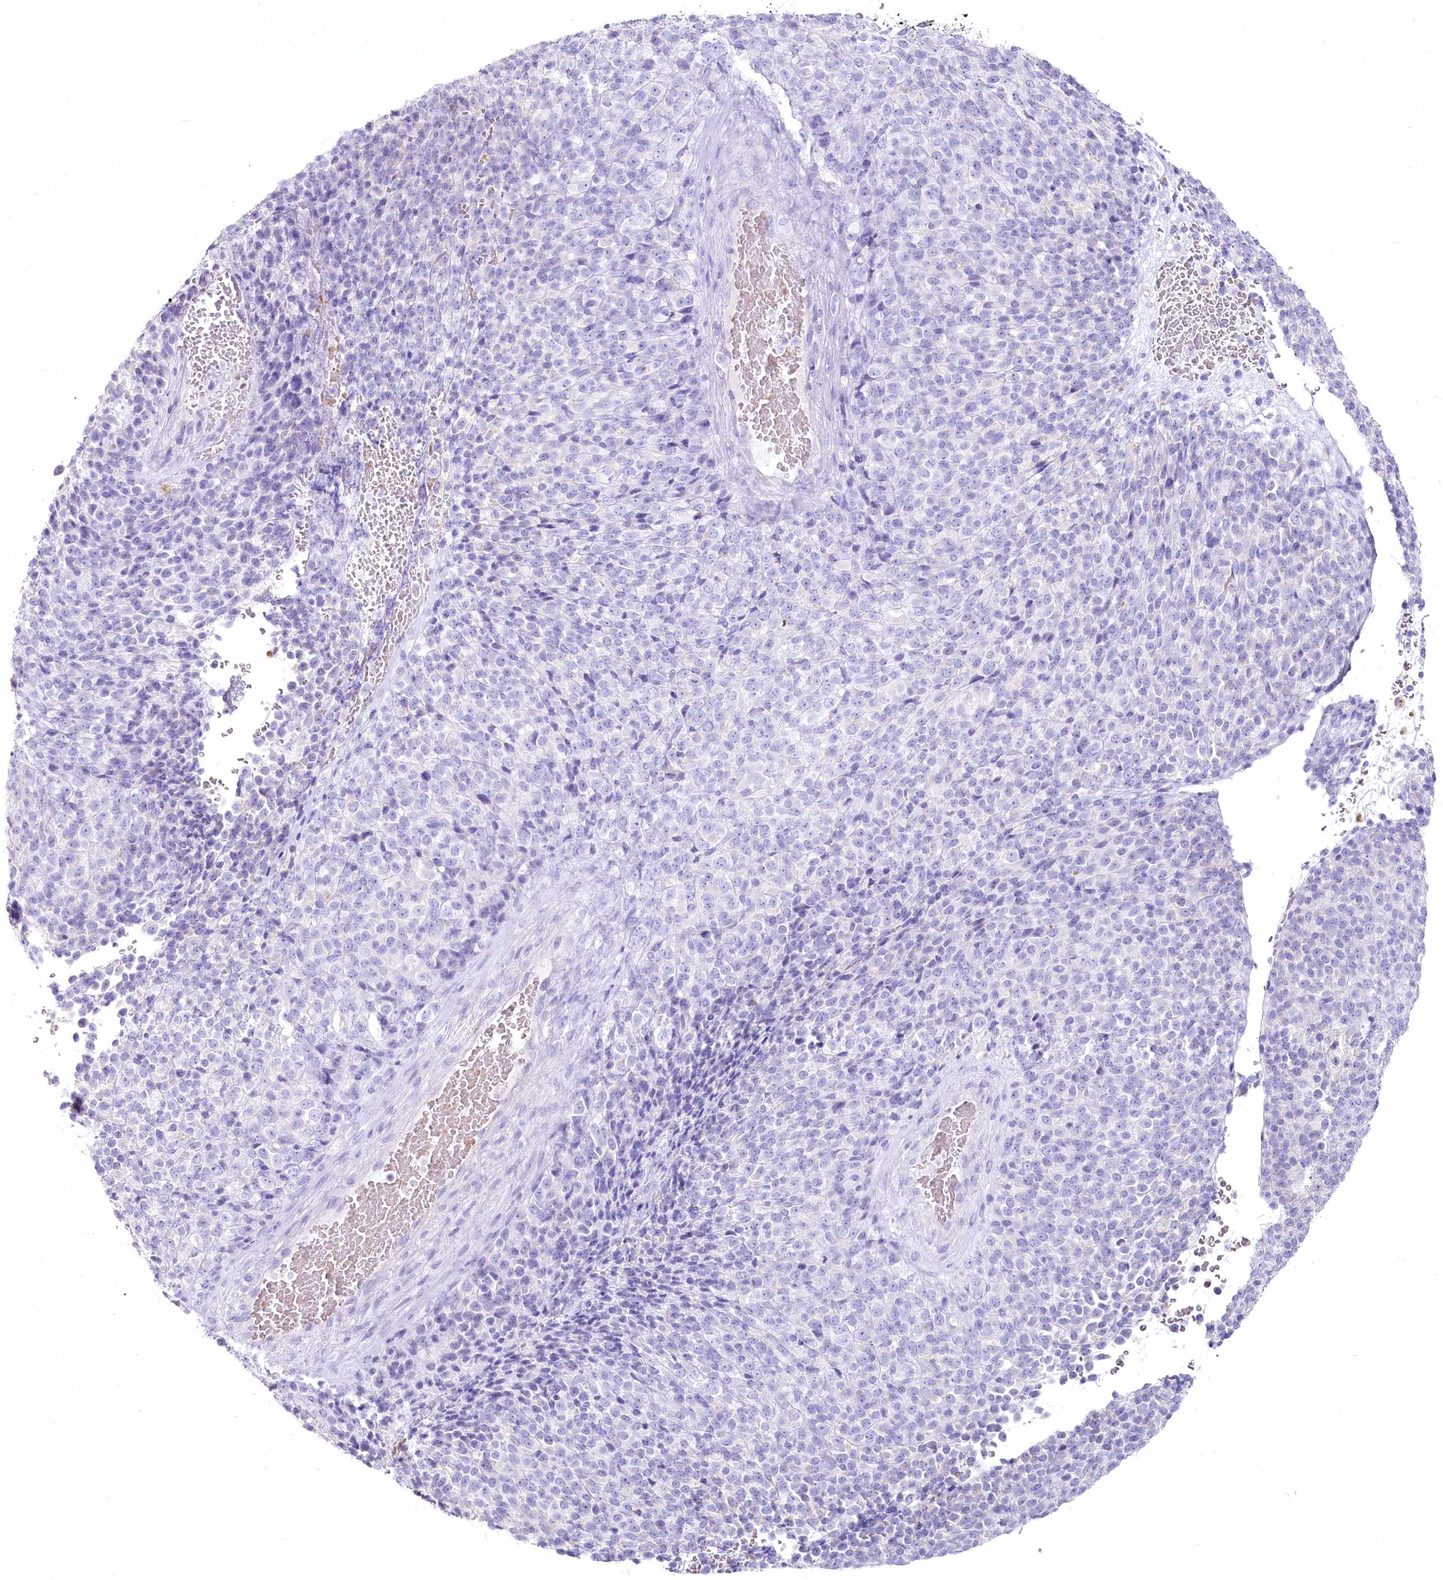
{"staining": {"intensity": "negative", "quantity": "none", "location": "none"}, "tissue": "melanoma", "cell_type": "Tumor cells", "image_type": "cancer", "snomed": [{"axis": "morphology", "description": "Malignant melanoma, Metastatic site"}, {"axis": "topography", "description": "Brain"}], "caption": "The histopathology image reveals no significant expression in tumor cells of malignant melanoma (metastatic site). (DAB immunohistochemistry (IHC) with hematoxylin counter stain).", "gene": "IFIT5", "patient": {"sex": "female", "age": 56}}